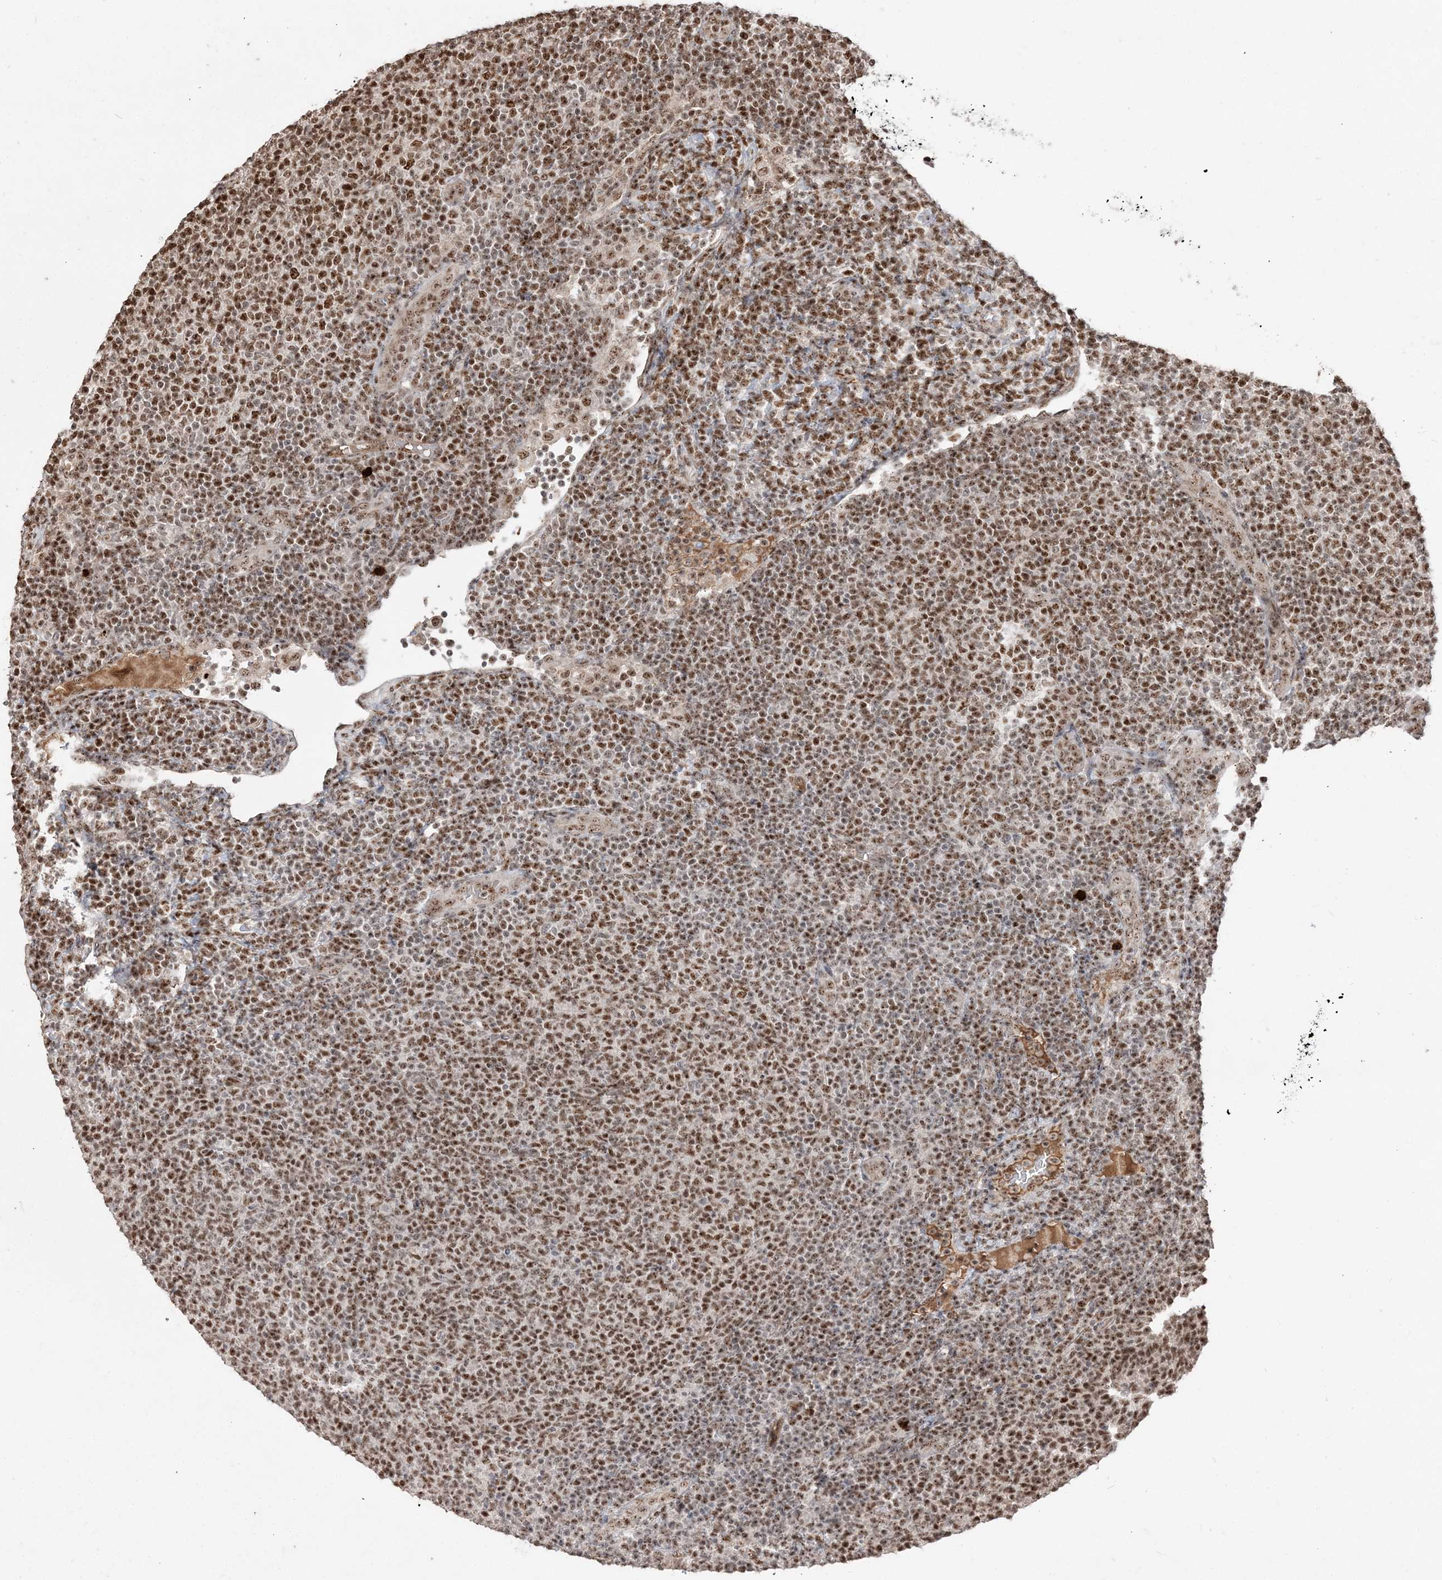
{"staining": {"intensity": "moderate", "quantity": ">75%", "location": "nuclear"}, "tissue": "lymphoma", "cell_type": "Tumor cells", "image_type": "cancer", "snomed": [{"axis": "morphology", "description": "Malignant lymphoma, non-Hodgkin's type, Low grade"}, {"axis": "topography", "description": "Lymph node"}], "caption": "Immunohistochemical staining of lymphoma exhibits medium levels of moderate nuclear protein positivity in approximately >75% of tumor cells.", "gene": "RBM17", "patient": {"sex": "male", "age": 66}}